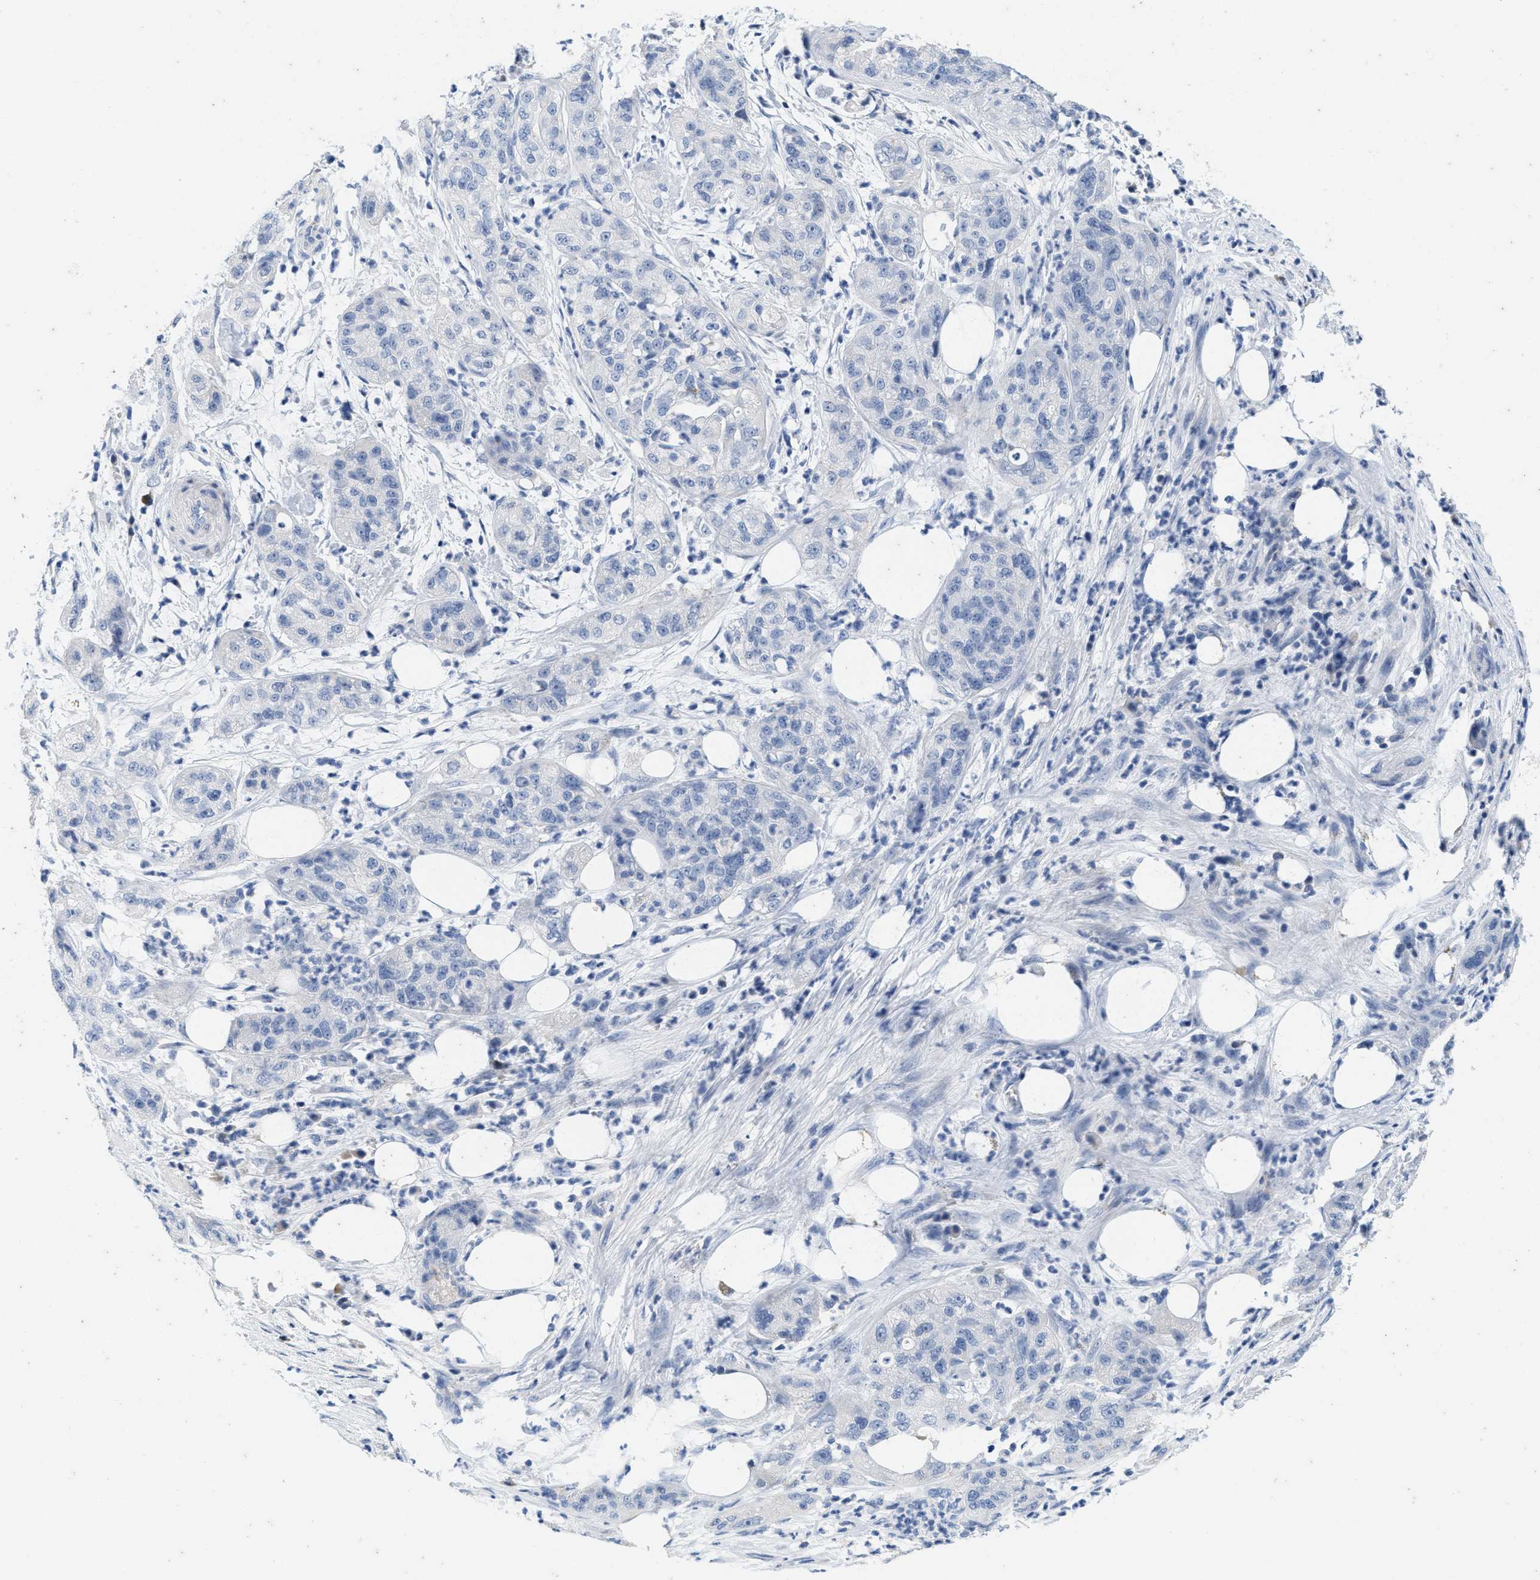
{"staining": {"intensity": "negative", "quantity": "none", "location": "none"}, "tissue": "pancreatic cancer", "cell_type": "Tumor cells", "image_type": "cancer", "snomed": [{"axis": "morphology", "description": "Adenocarcinoma, NOS"}, {"axis": "topography", "description": "Pancreas"}], "caption": "Tumor cells are negative for brown protein staining in pancreatic adenocarcinoma. (Immunohistochemistry, brightfield microscopy, high magnification).", "gene": "ABCB11", "patient": {"sex": "female", "age": 78}}